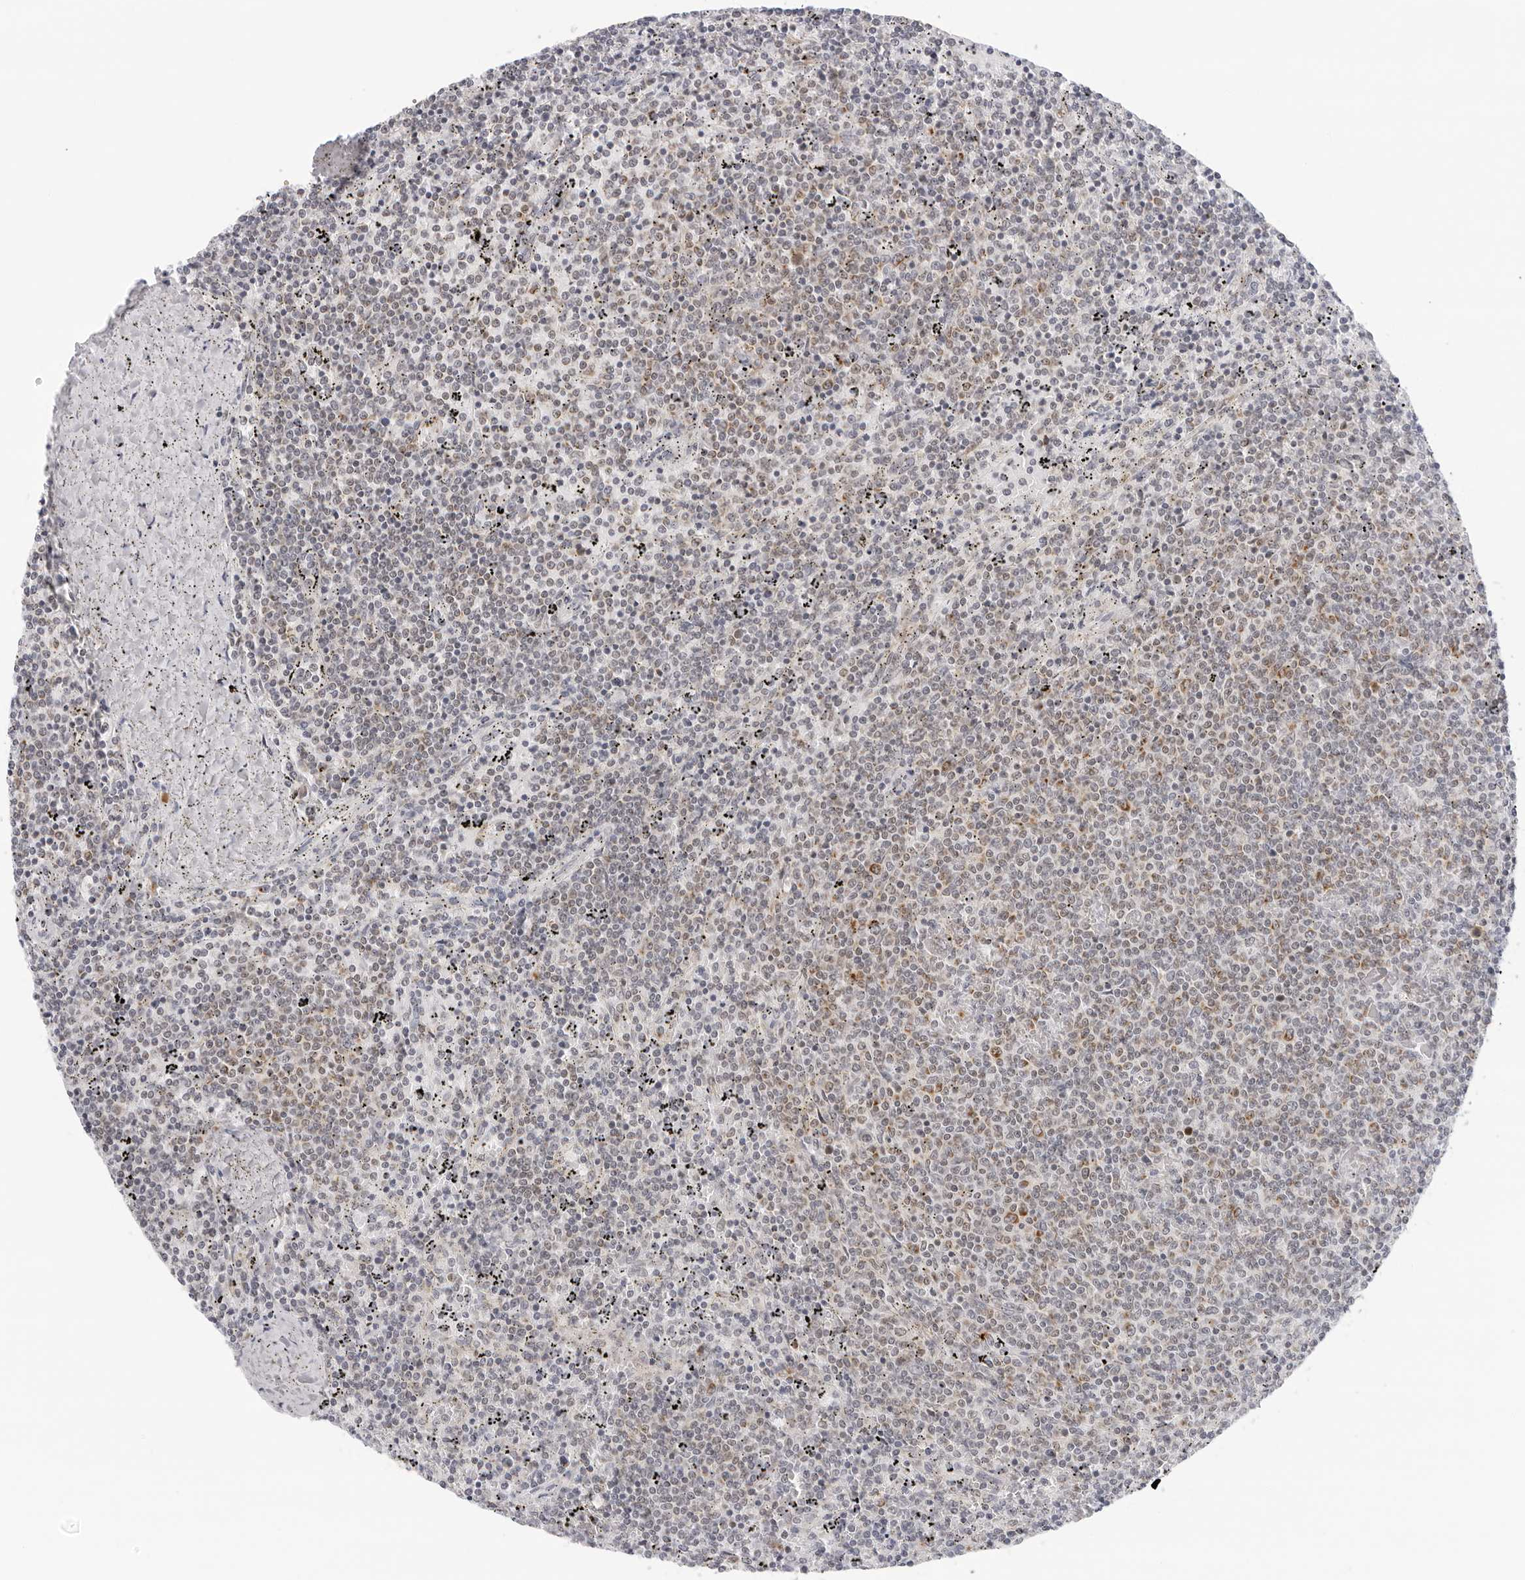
{"staining": {"intensity": "moderate", "quantity": "<25%", "location": "cytoplasmic/membranous"}, "tissue": "lymphoma", "cell_type": "Tumor cells", "image_type": "cancer", "snomed": [{"axis": "morphology", "description": "Malignant lymphoma, non-Hodgkin's type, Low grade"}, {"axis": "topography", "description": "Spleen"}], "caption": "Immunohistochemistry (IHC) of lymphoma shows low levels of moderate cytoplasmic/membranous staining in about <25% of tumor cells. The protein of interest is stained brown, and the nuclei are stained in blue (DAB IHC with brightfield microscopy, high magnification).", "gene": "CIART", "patient": {"sex": "female", "age": 50}}